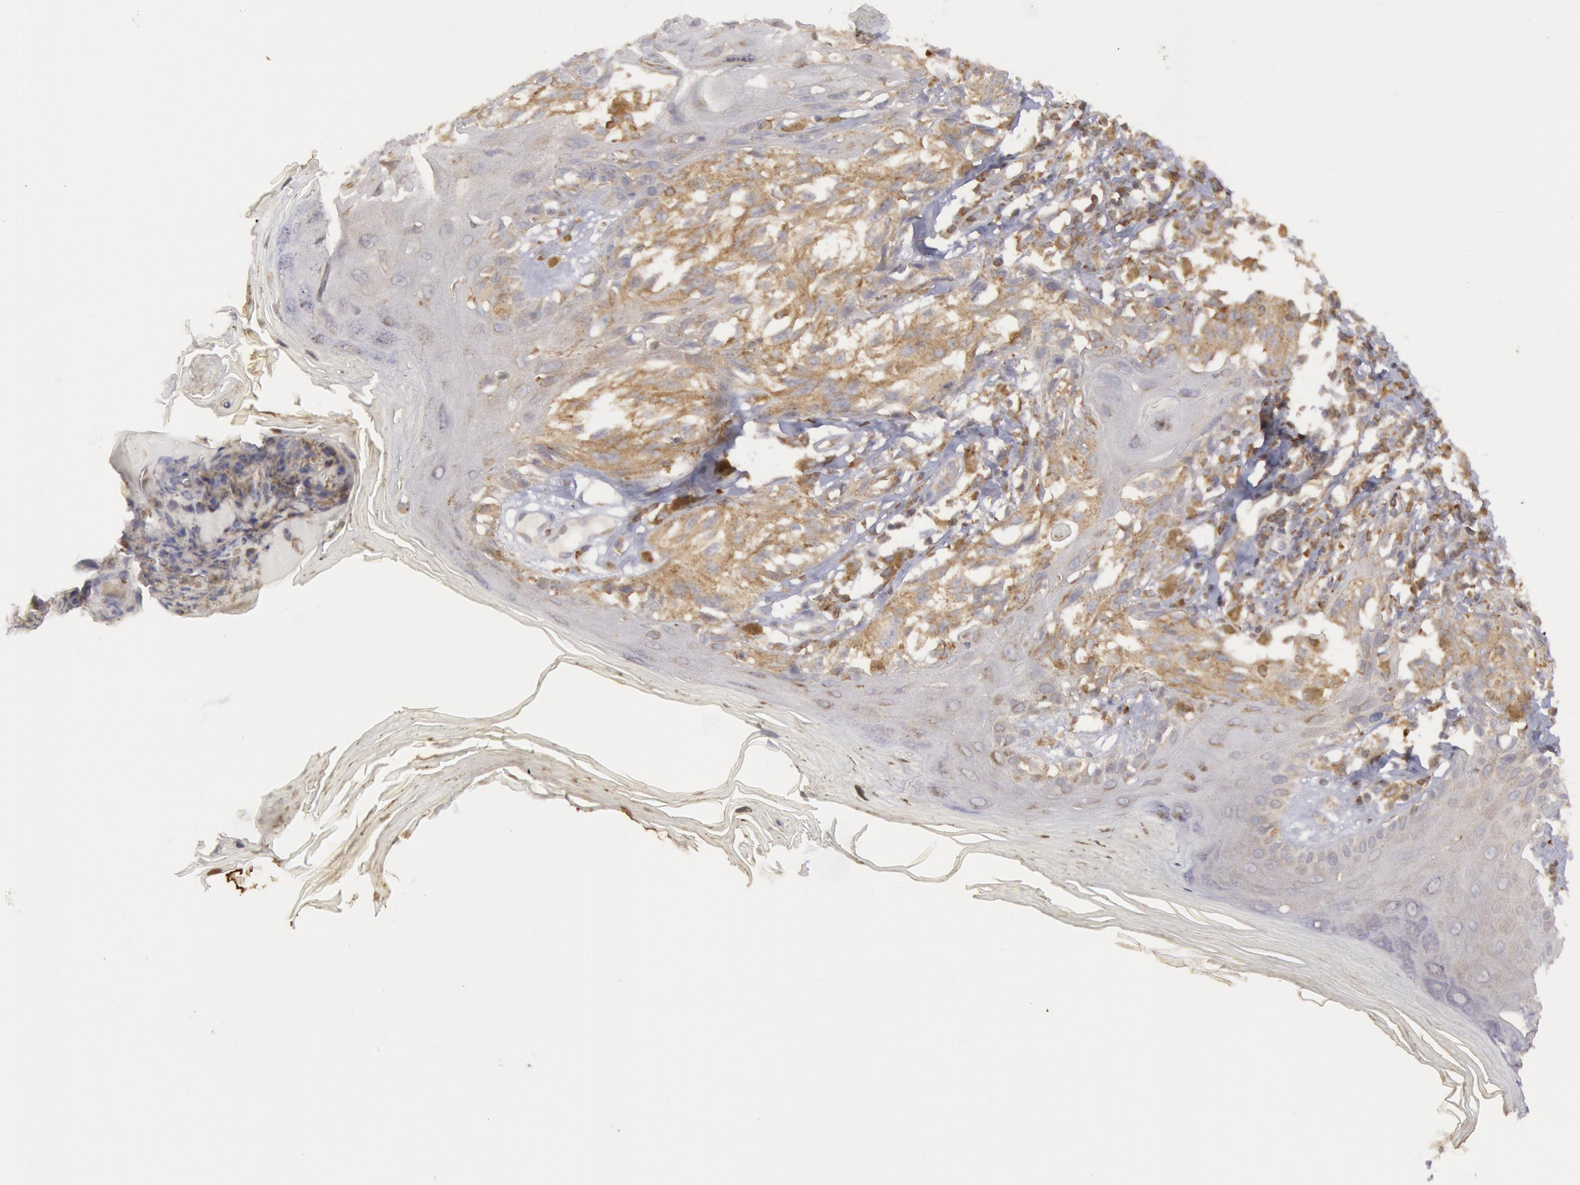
{"staining": {"intensity": "weak", "quantity": ">75%", "location": "cytoplasmic/membranous"}, "tissue": "melanoma", "cell_type": "Tumor cells", "image_type": "cancer", "snomed": [{"axis": "morphology", "description": "Malignant melanoma, NOS"}, {"axis": "topography", "description": "Skin"}], "caption": "Weak cytoplasmic/membranous expression is present in approximately >75% of tumor cells in melanoma. (DAB (3,3'-diaminobenzidine) IHC with brightfield microscopy, high magnification).", "gene": "IKBKB", "patient": {"sex": "female", "age": 77}}